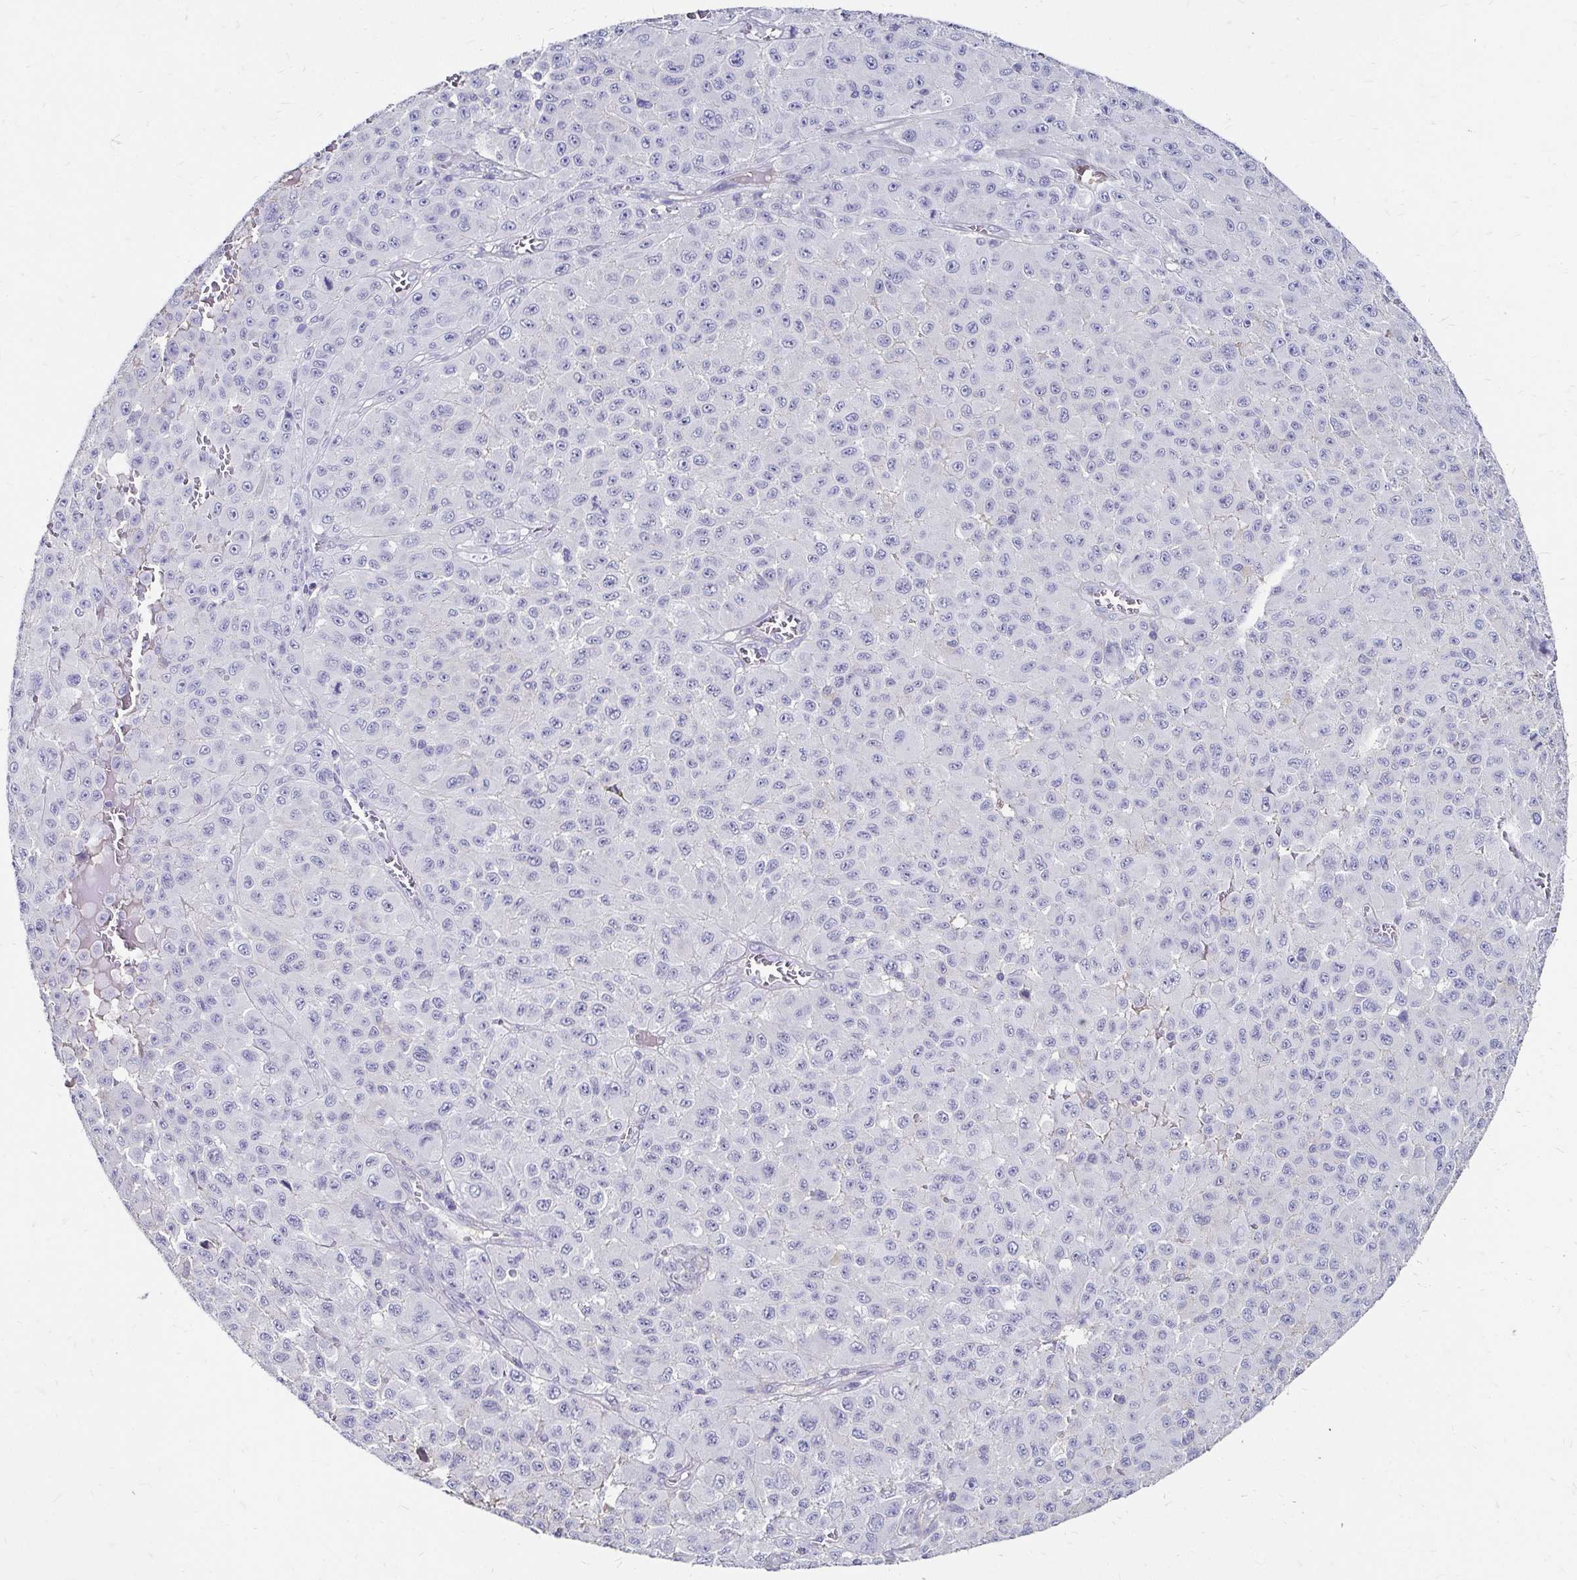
{"staining": {"intensity": "negative", "quantity": "none", "location": "none"}, "tissue": "melanoma", "cell_type": "Tumor cells", "image_type": "cancer", "snomed": [{"axis": "morphology", "description": "Malignant melanoma, NOS"}, {"axis": "topography", "description": "Skin"}], "caption": "IHC photomicrograph of neoplastic tissue: human malignant melanoma stained with DAB displays no significant protein staining in tumor cells.", "gene": "SCG3", "patient": {"sex": "male", "age": 73}}